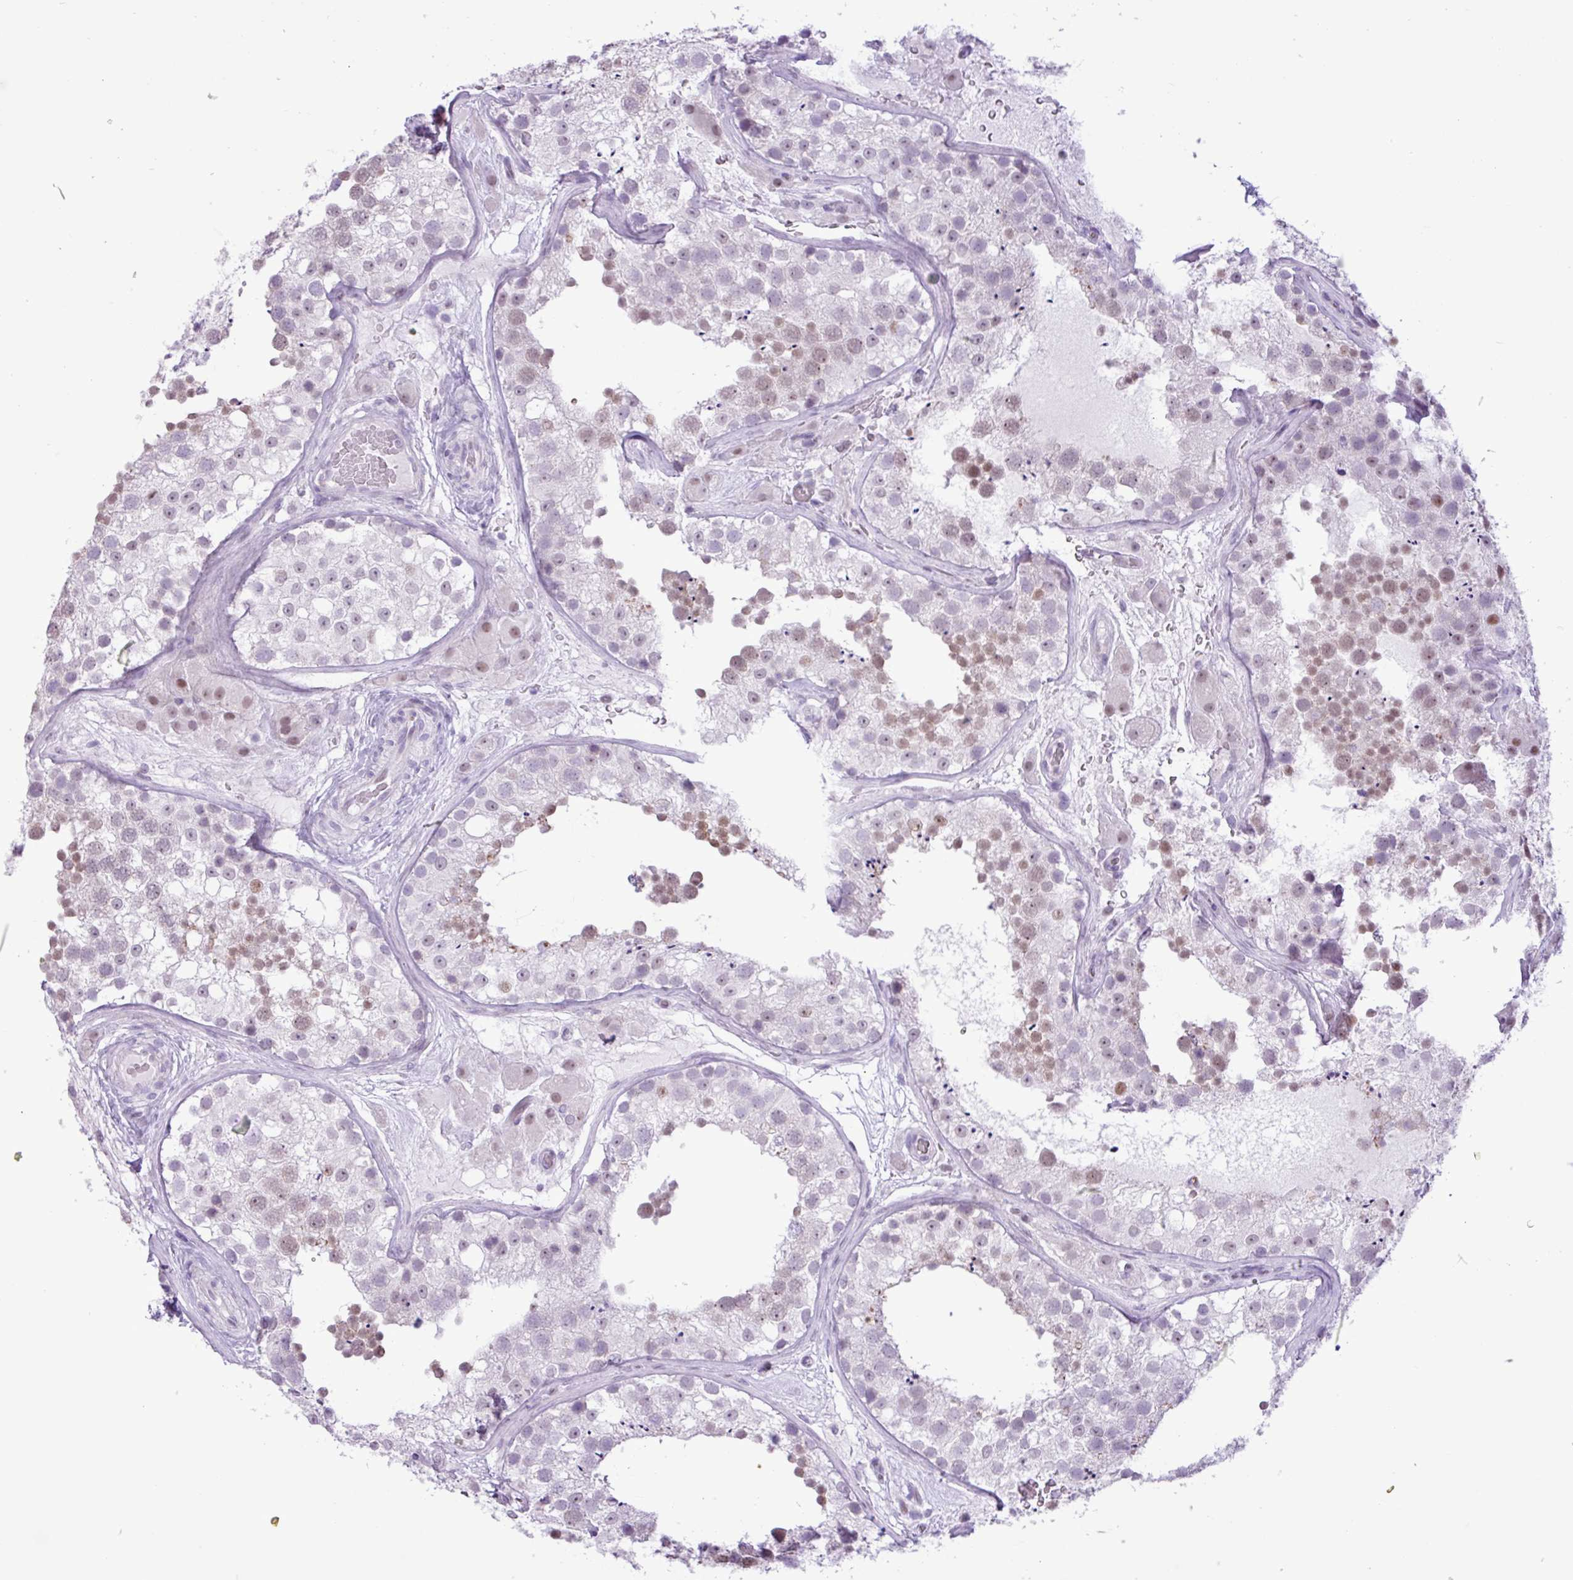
{"staining": {"intensity": "moderate", "quantity": "25%-75%", "location": "nuclear"}, "tissue": "testis", "cell_type": "Cells in seminiferous ducts", "image_type": "normal", "snomed": [{"axis": "morphology", "description": "Normal tissue, NOS"}, {"axis": "topography", "description": "Testis"}], "caption": "High-power microscopy captured an immunohistochemistry micrograph of benign testis, revealing moderate nuclear expression in approximately 25%-75% of cells in seminiferous ducts.", "gene": "ELOA2", "patient": {"sex": "male", "age": 26}}